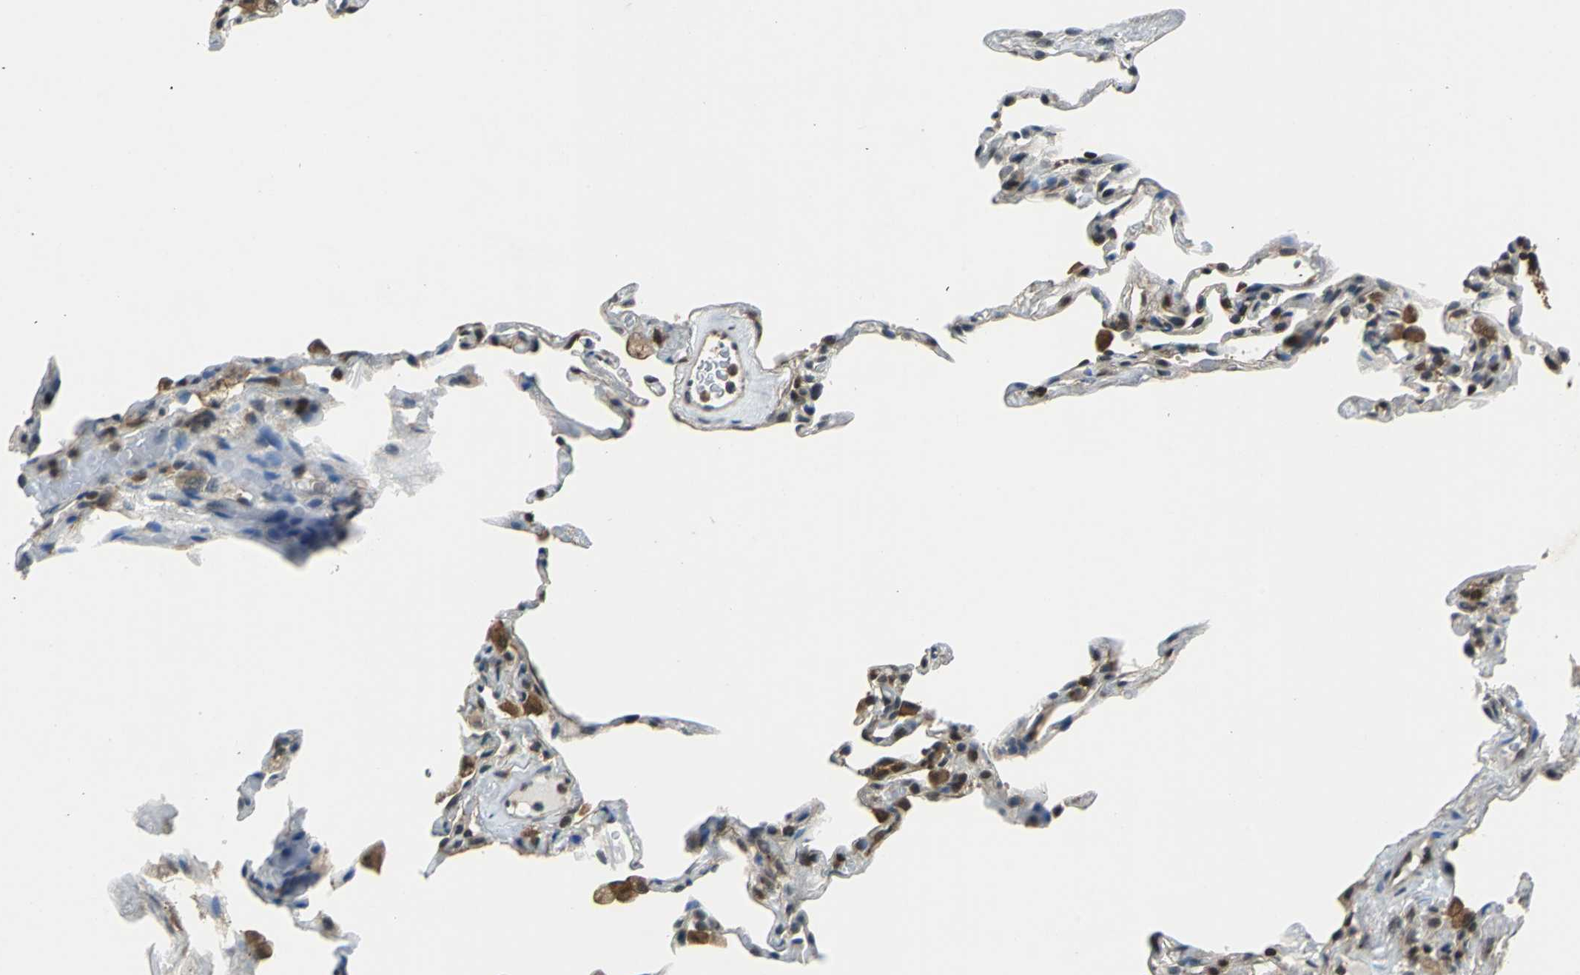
{"staining": {"intensity": "moderate", "quantity": "<25%", "location": "nuclear"}, "tissue": "lung", "cell_type": "Alveolar cells", "image_type": "normal", "snomed": [{"axis": "morphology", "description": "Normal tissue, NOS"}, {"axis": "topography", "description": "Lung"}], "caption": "High-magnification brightfield microscopy of normal lung stained with DAB (3,3'-diaminobenzidine) (brown) and counterstained with hematoxylin (blue). alveolar cells exhibit moderate nuclear positivity is identified in about<25% of cells.", "gene": "ARPC3", "patient": {"sex": "male", "age": 59}}